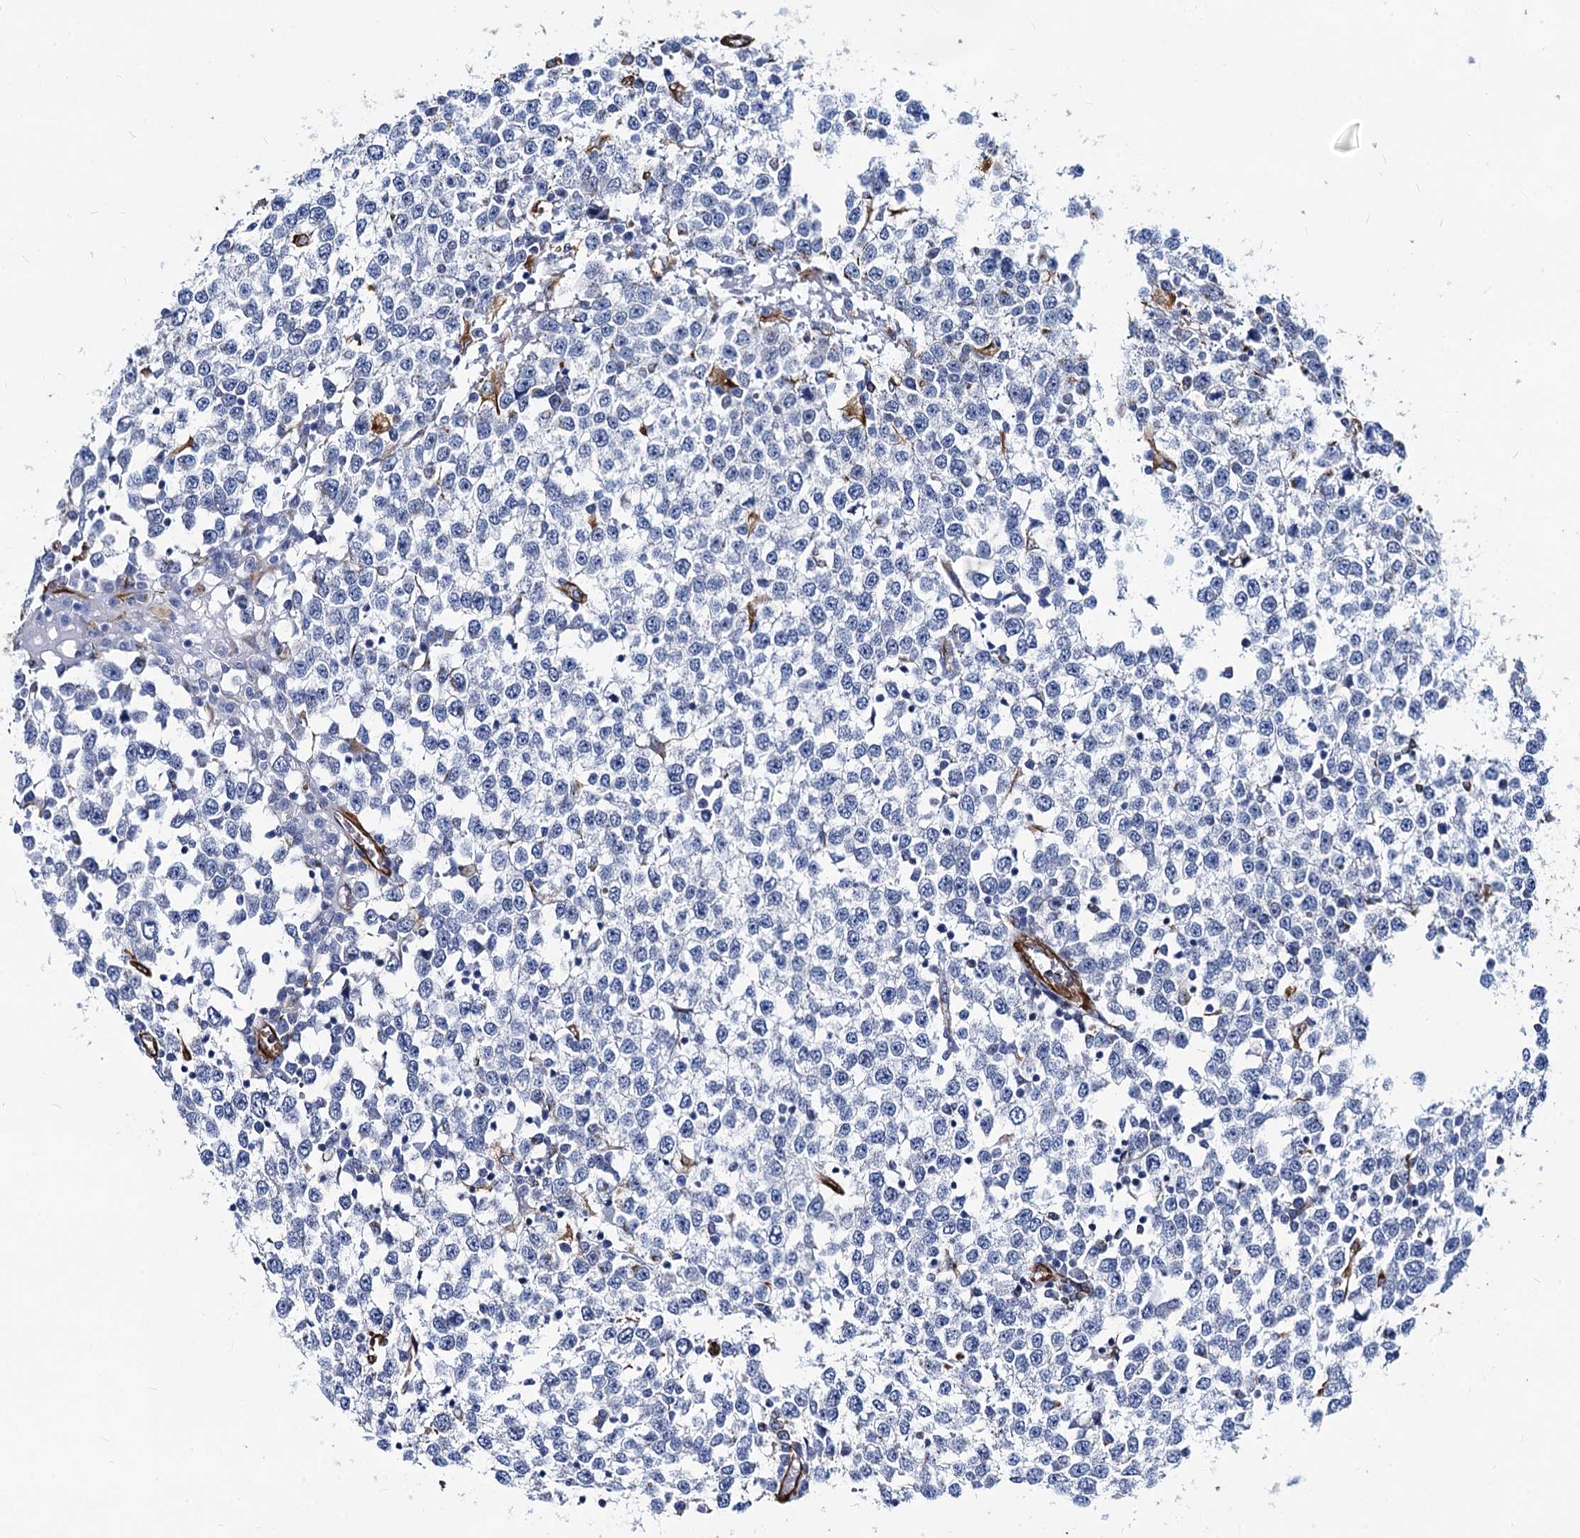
{"staining": {"intensity": "negative", "quantity": "none", "location": "none"}, "tissue": "testis cancer", "cell_type": "Tumor cells", "image_type": "cancer", "snomed": [{"axis": "morphology", "description": "Seminoma, NOS"}, {"axis": "topography", "description": "Testis"}], "caption": "Immunohistochemical staining of human testis cancer (seminoma) exhibits no significant positivity in tumor cells.", "gene": "PGM2", "patient": {"sex": "male", "age": 65}}